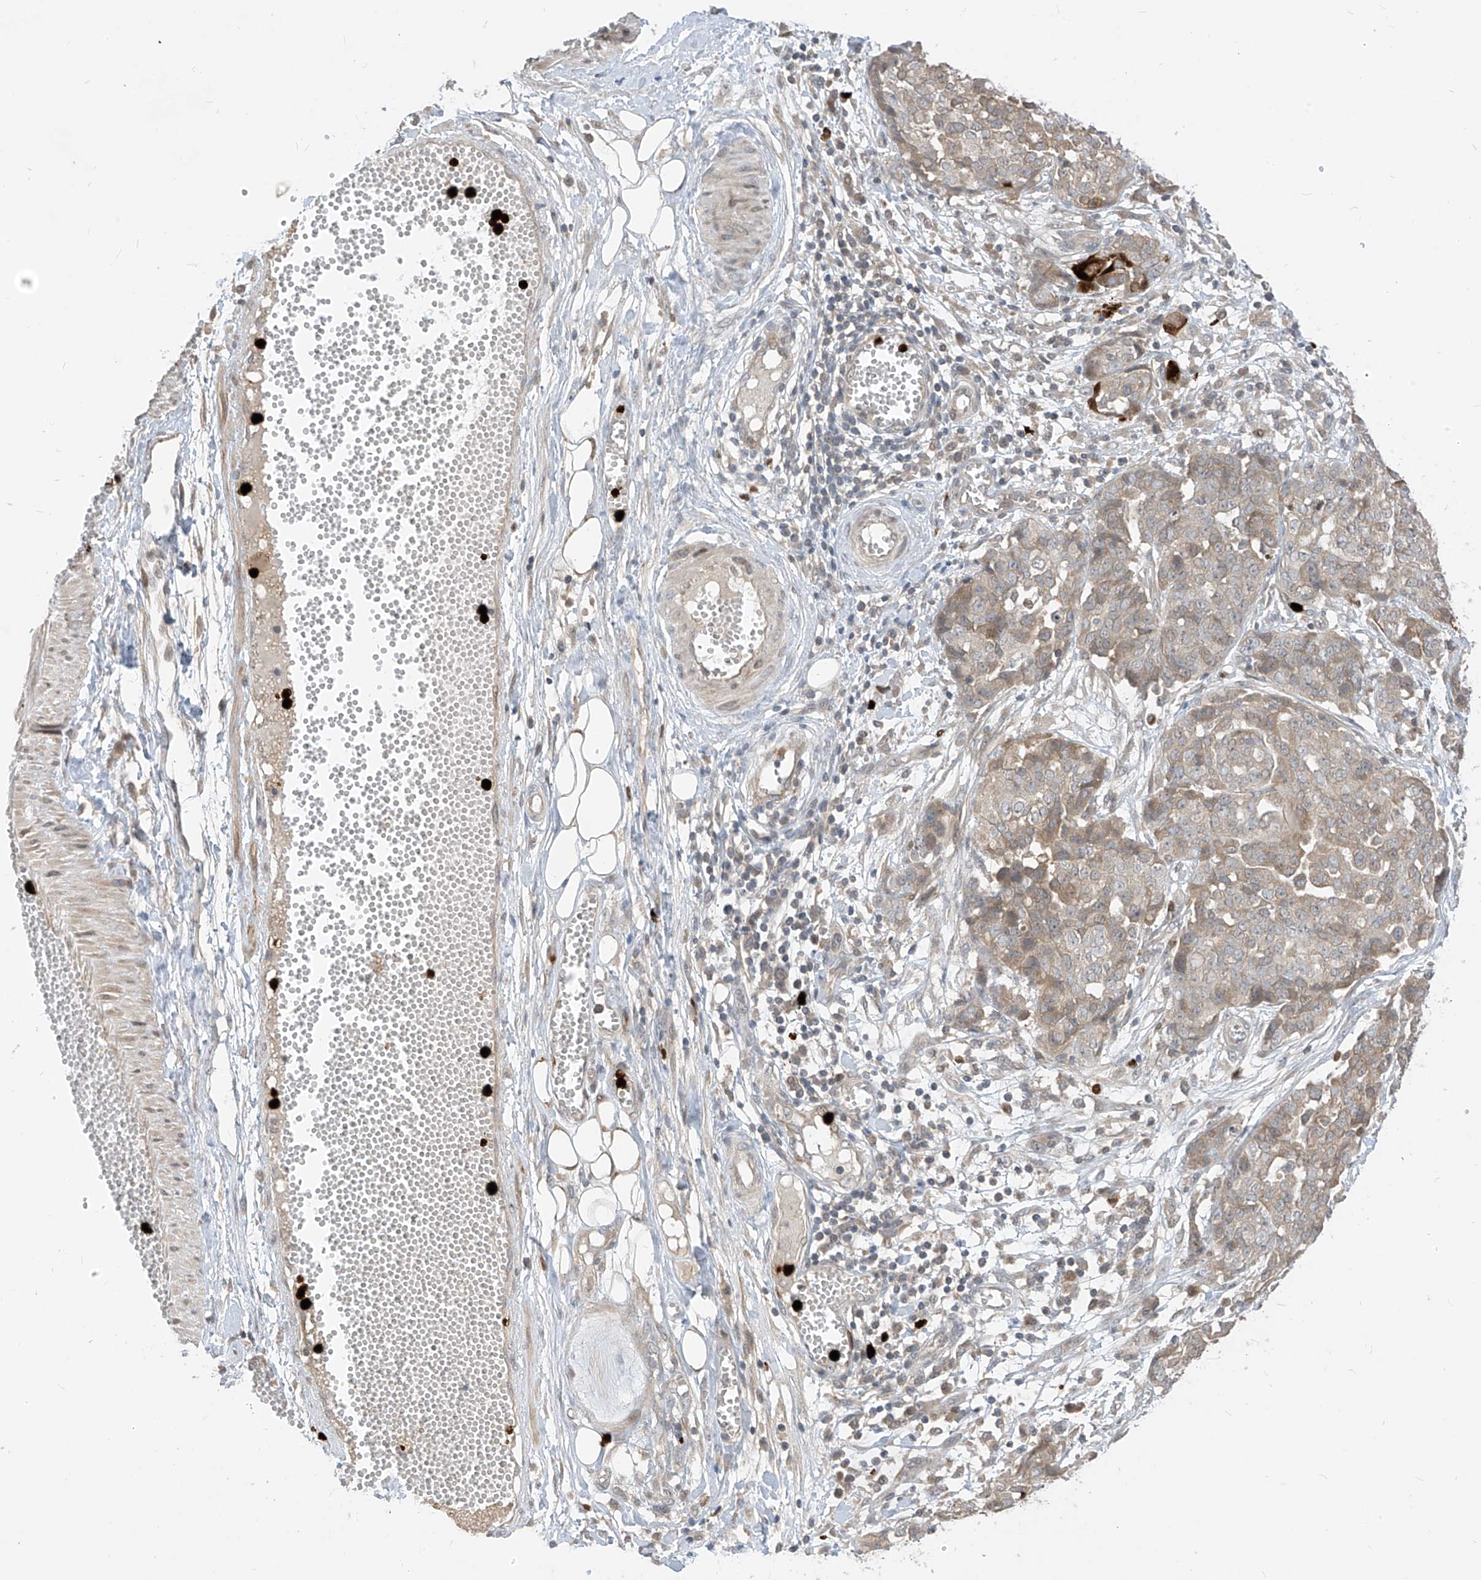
{"staining": {"intensity": "moderate", "quantity": "25%-75%", "location": "cytoplasmic/membranous"}, "tissue": "ovarian cancer", "cell_type": "Tumor cells", "image_type": "cancer", "snomed": [{"axis": "morphology", "description": "Cystadenocarcinoma, serous, NOS"}, {"axis": "topography", "description": "Soft tissue"}, {"axis": "topography", "description": "Ovary"}], "caption": "Moderate cytoplasmic/membranous protein expression is seen in approximately 25%-75% of tumor cells in ovarian cancer.", "gene": "CNKSR1", "patient": {"sex": "female", "age": 57}}